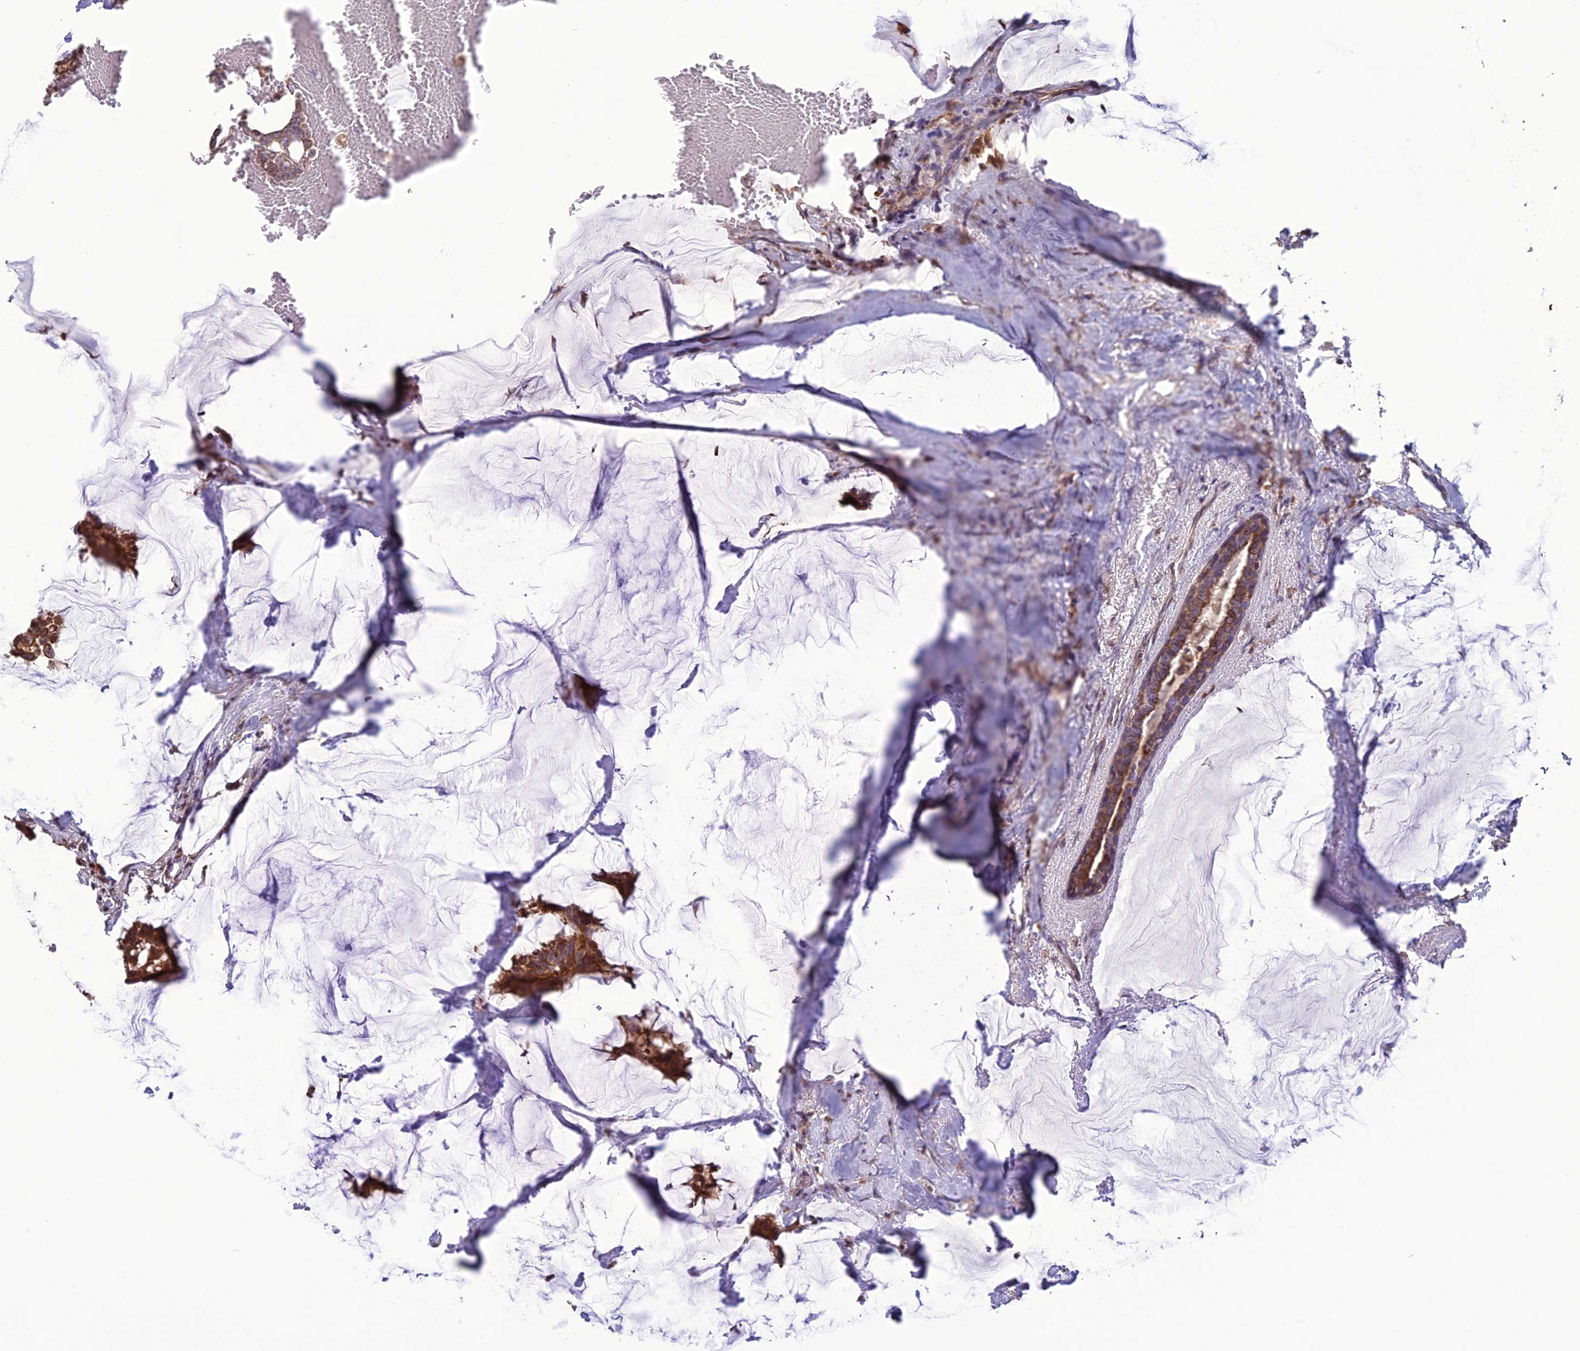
{"staining": {"intensity": "strong", "quantity": ">75%", "location": "cytoplasmic/membranous"}, "tissue": "breast cancer", "cell_type": "Tumor cells", "image_type": "cancer", "snomed": [{"axis": "morphology", "description": "Duct carcinoma"}, {"axis": "topography", "description": "Breast"}], "caption": "IHC of human infiltrating ductal carcinoma (breast) displays high levels of strong cytoplasmic/membranous positivity in approximately >75% of tumor cells. (DAB (3,3'-diaminobenzidine) IHC with brightfield microscopy, high magnification).", "gene": "SPG21", "patient": {"sex": "female", "age": 93}}